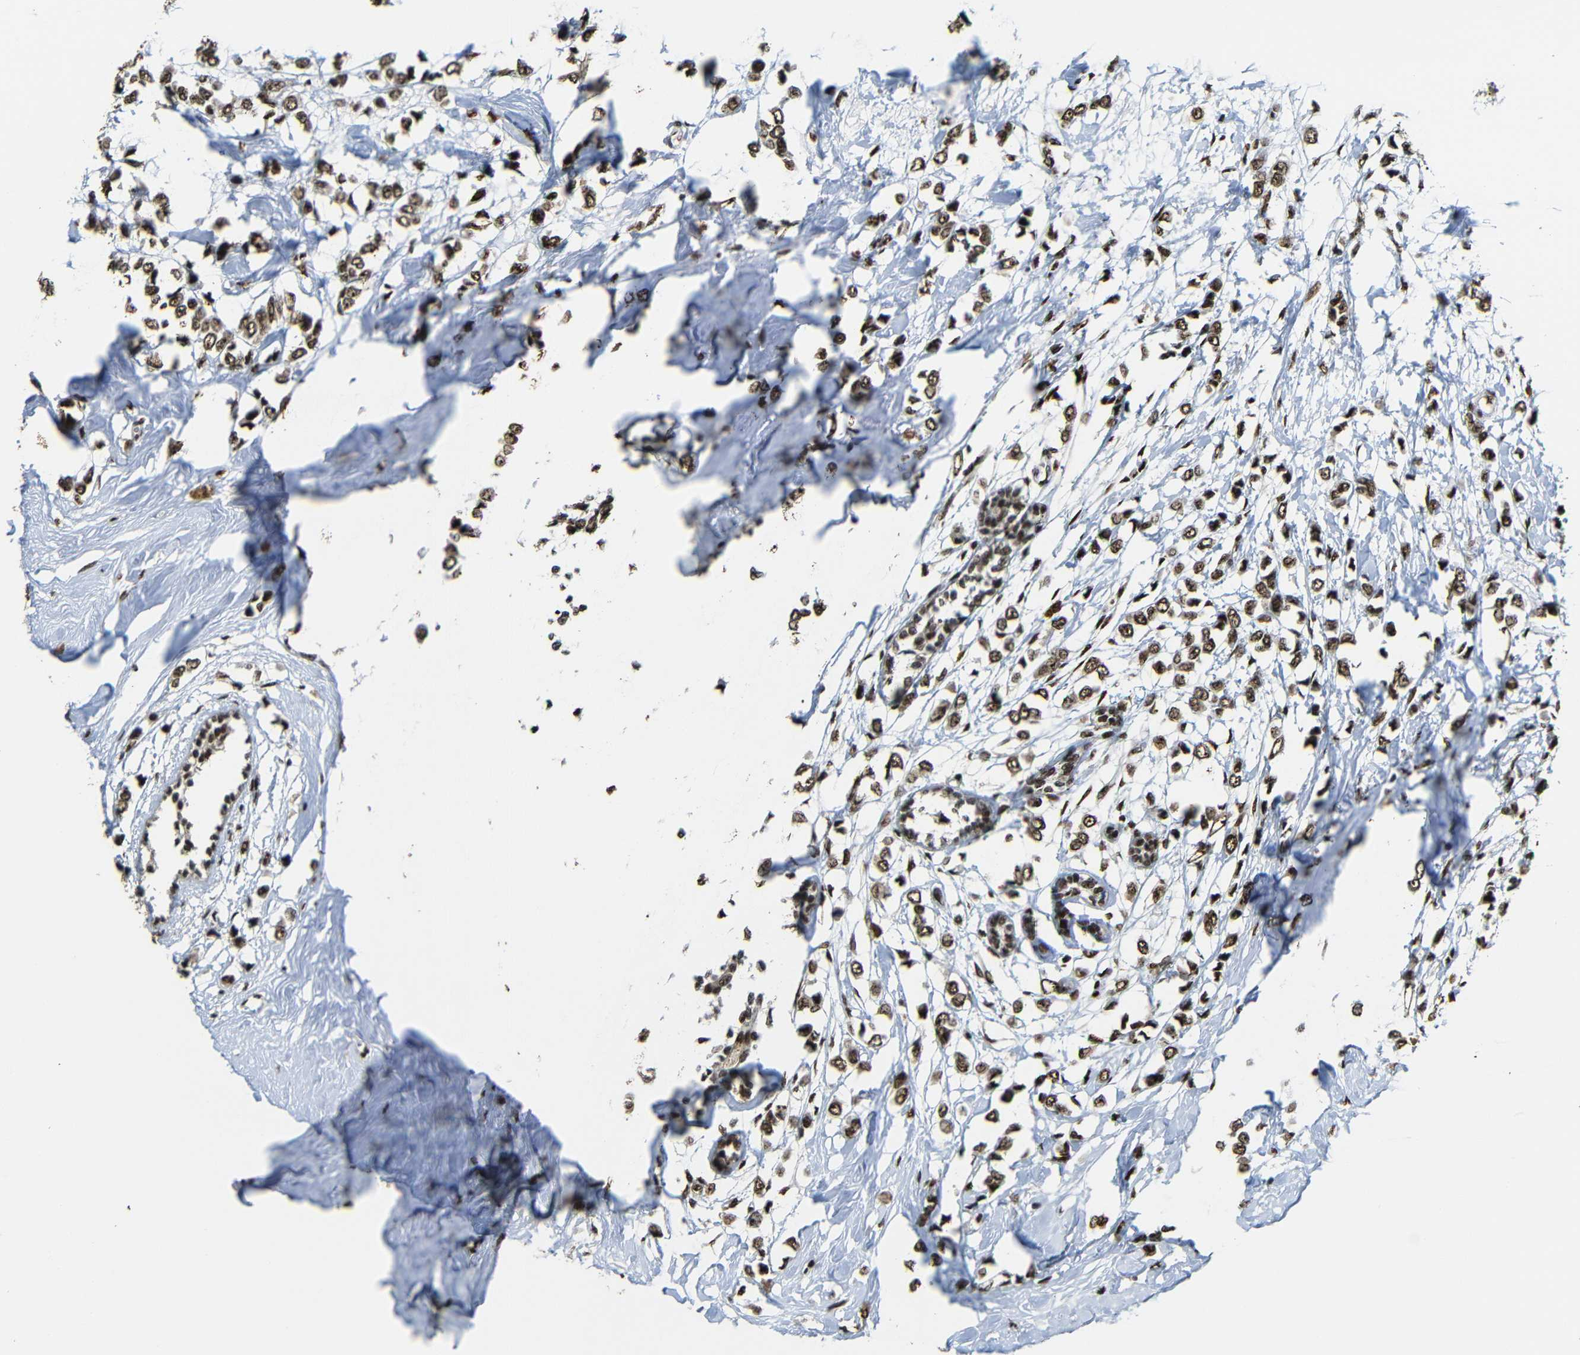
{"staining": {"intensity": "moderate", "quantity": ">75%", "location": "cytoplasmic/membranous,nuclear"}, "tissue": "breast cancer", "cell_type": "Tumor cells", "image_type": "cancer", "snomed": [{"axis": "morphology", "description": "Lobular carcinoma"}, {"axis": "topography", "description": "Breast"}], "caption": "Human lobular carcinoma (breast) stained with a protein marker reveals moderate staining in tumor cells.", "gene": "TCF7L2", "patient": {"sex": "female", "age": 51}}